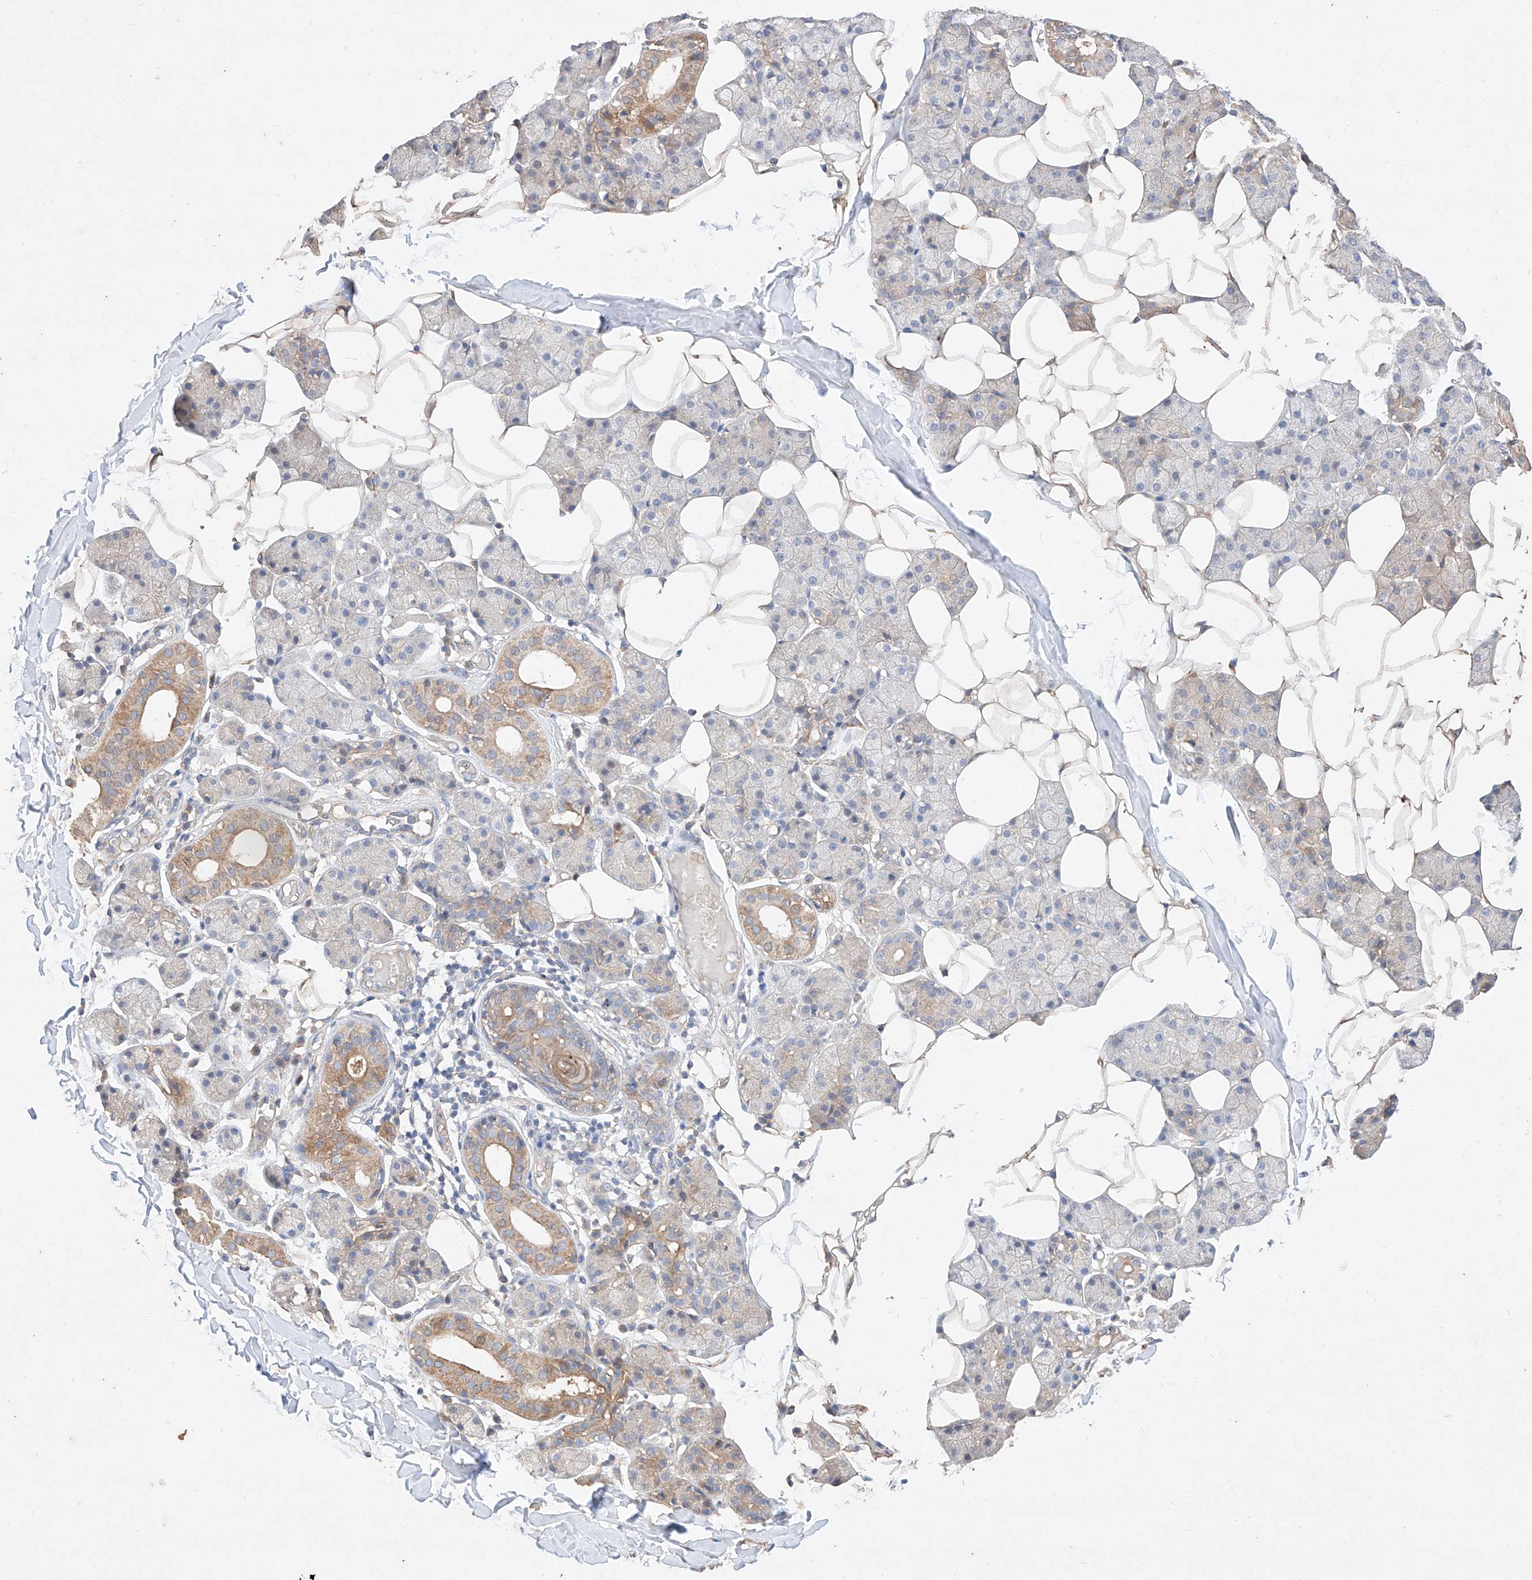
{"staining": {"intensity": "moderate", "quantity": "25%-75%", "location": "cytoplasmic/membranous"}, "tissue": "salivary gland", "cell_type": "Glandular cells", "image_type": "normal", "snomed": [{"axis": "morphology", "description": "Normal tissue, NOS"}, {"axis": "topography", "description": "Salivary gland"}], "caption": "Immunohistochemistry (IHC) (DAB) staining of unremarkable salivary gland exhibits moderate cytoplasmic/membranous protein positivity in about 25%-75% of glandular cells.", "gene": "C6orf62", "patient": {"sex": "female", "age": 33}}